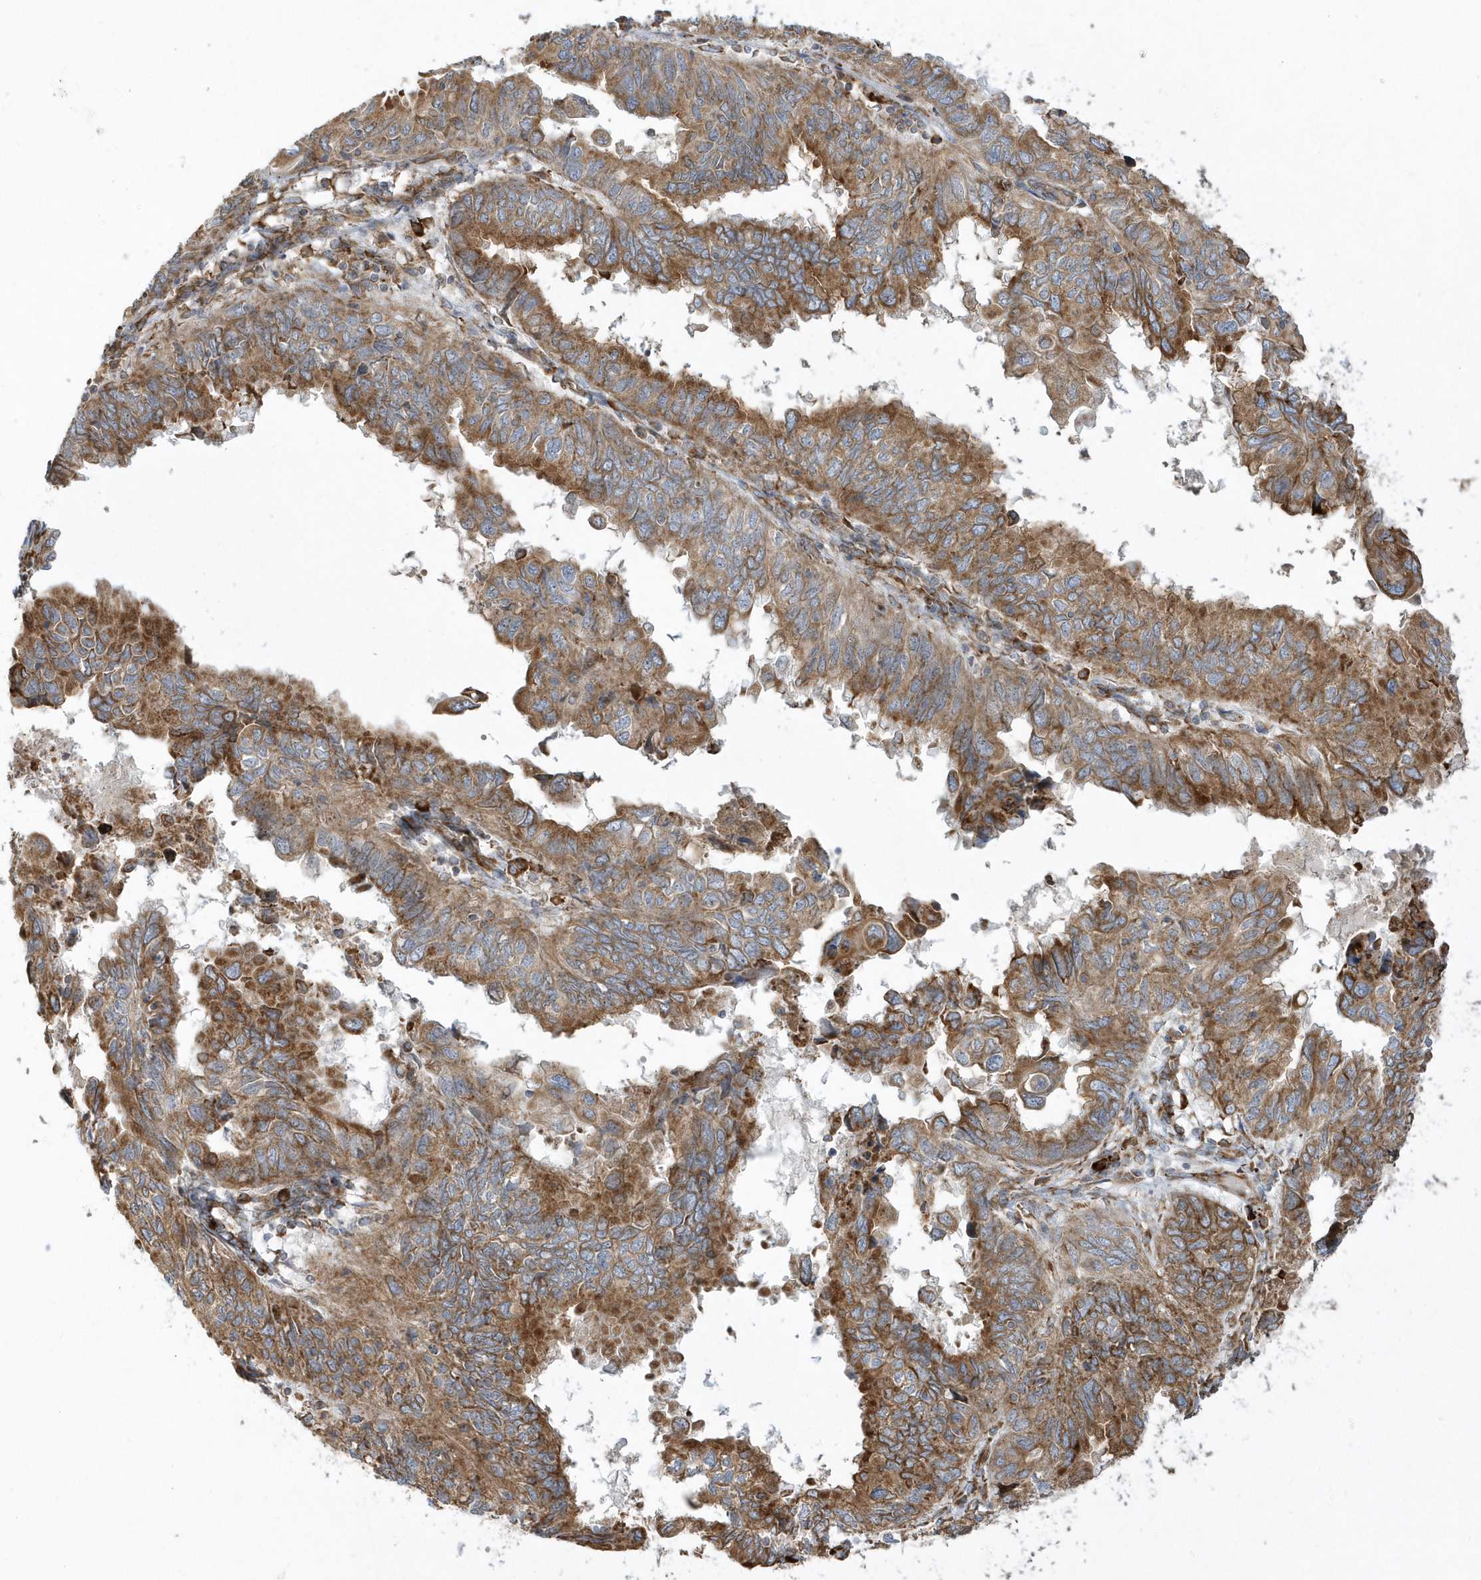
{"staining": {"intensity": "moderate", "quantity": ">75%", "location": "cytoplasmic/membranous"}, "tissue": "endometrial cancer", "cell_type": "Tumor cells", "image_type": "cancer", "snomed": [{"axis": "morphology", "description": "Adenocarcinoma, NOS"}, {"axis": "topography", "description": "Uterus"}], "caption": "Immunohistochemistry (IHC) photomicrograph of endometrial cancer (adenocarcinoma) stained for a protein (brown), which demonstrates medium levels of moderate cytoplasmic/membranous positivity in approximately >75% of tumor cells.", "gene": "SH3BP2", "patient": {"sex": "female", "age": 77}}